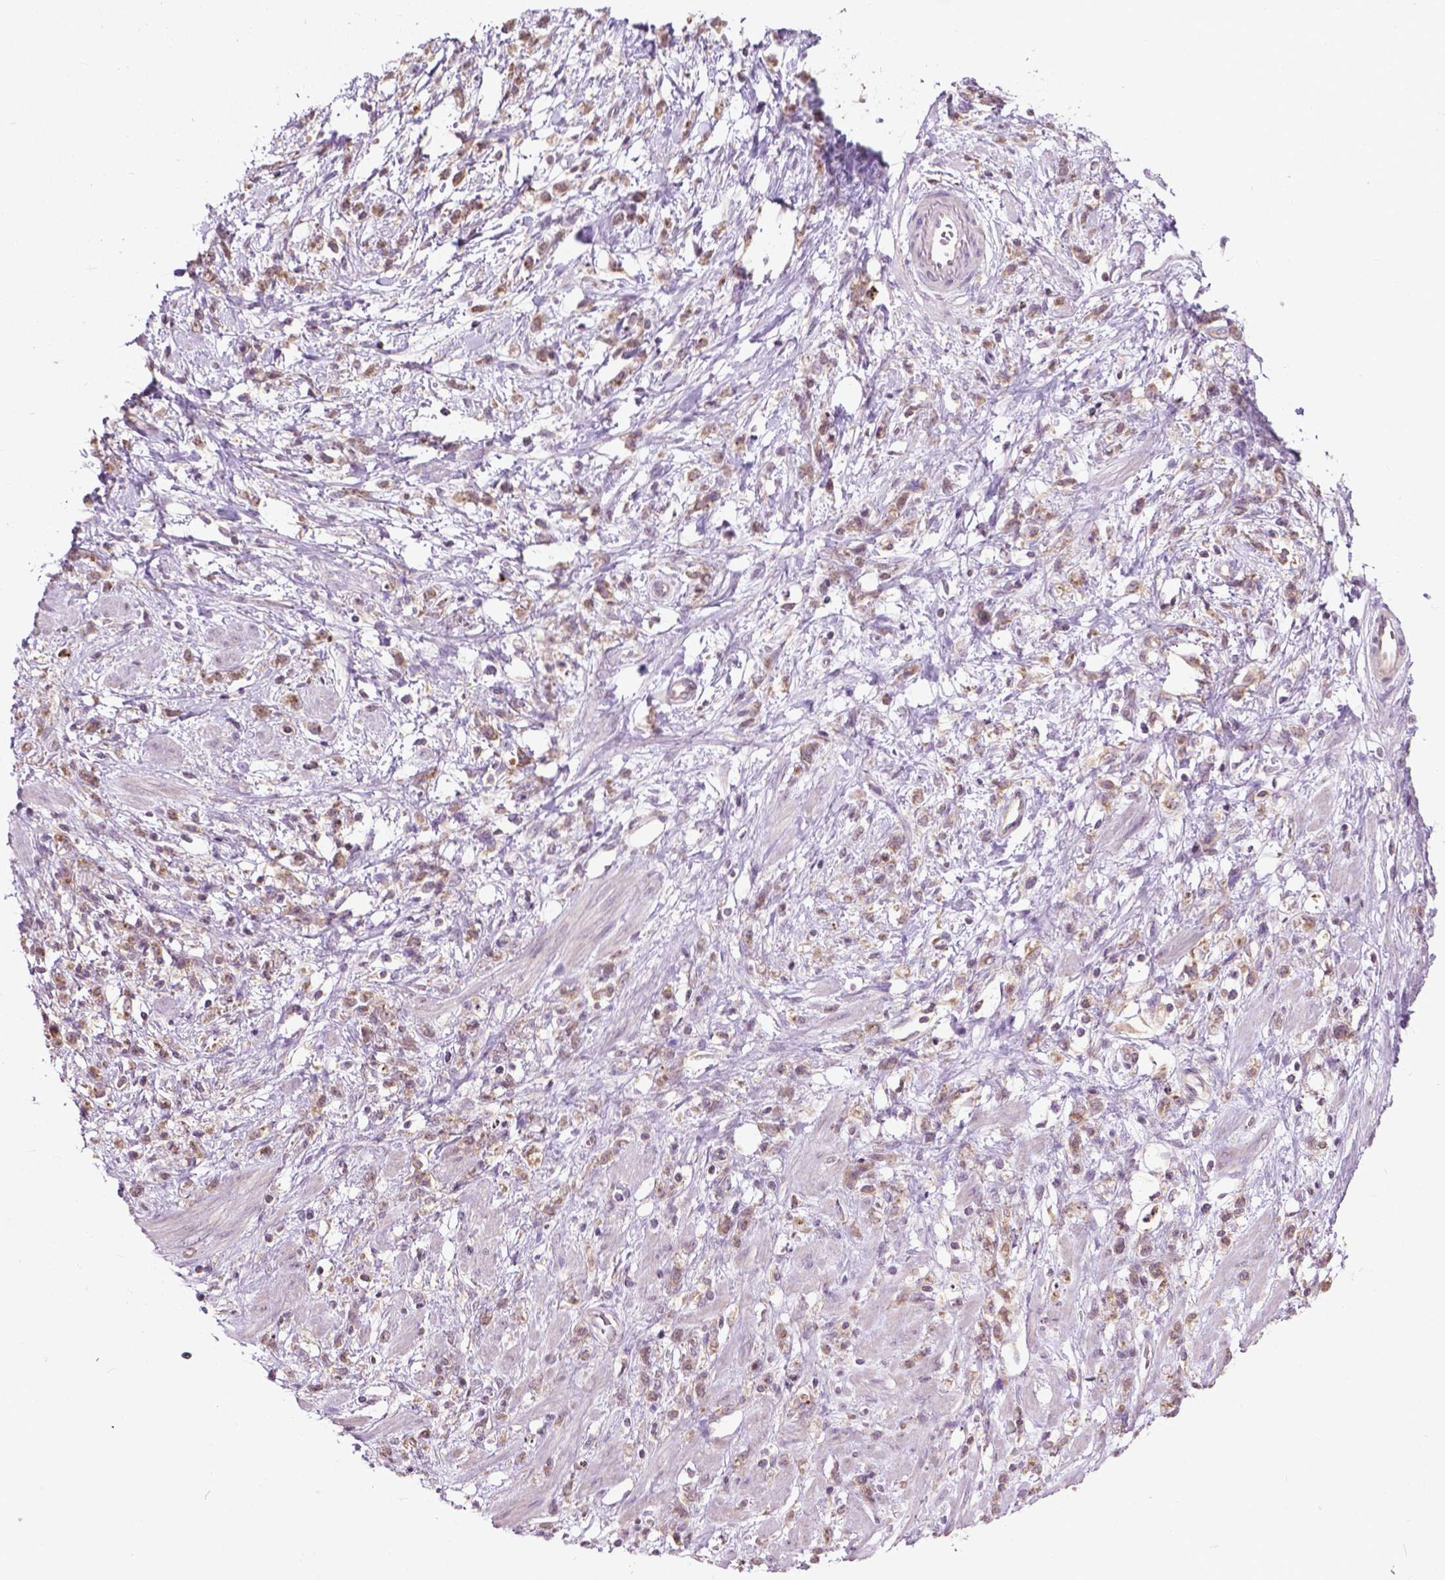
{"staining": {"intensity": "weak", "quantity": ">75%", "location": "cytoplasmic/membranous"}, "tissue": "stomach cancer", "cell_type": "Tumor cells", "image_type": "cancer", "snomed": [{"axis": "morphology", "description": "Adenocarcinoma, NOS"}, {"axis": "topography", "description": "Stomach"}], "caption": "A histopathology image of human stomach cancer stained for a protein reveals weak cytoplasmic/membranous brown staining in tumor cells.", "gene": "MZT1", "patient": {"sex": "female", "age": 60}}